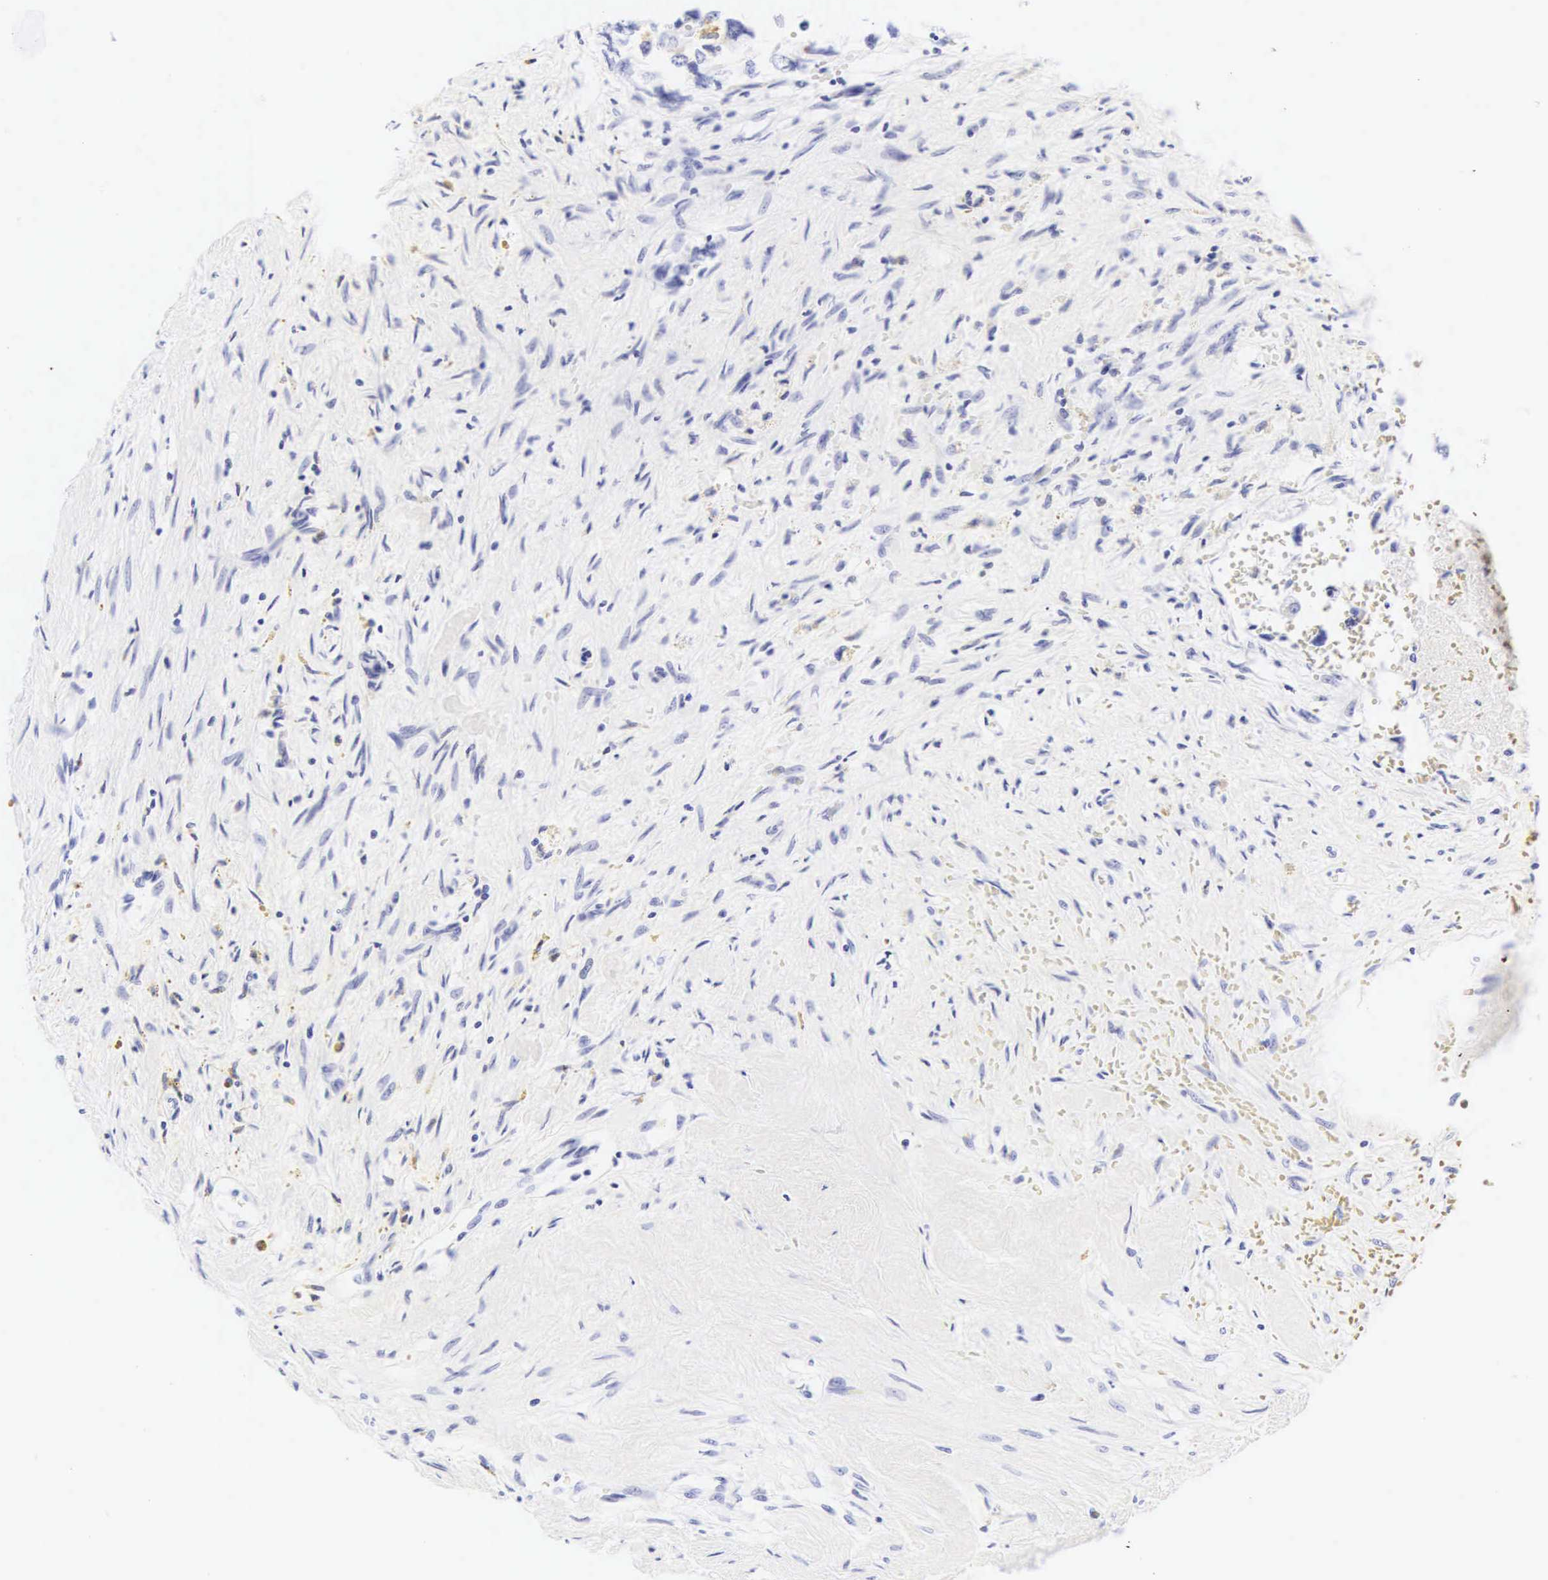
{"staining": {"intensity": "negative", "quantity": "none", "location": "none"}, "tissue": "testis cancer", "cell_type": "Tumor cells", "image_type": "cancer", "snomed": [{"axis": "morphology", "description": "Carcinoma, Embryonal, NOS"}, {"axis": "topography", "description": "Testis"}], "caption": "DAB (3,3'-diaminobenzidine) immunohistochemical staining of human embryonal carcinoma (testis) exhibits no significant expression in tumor cells.", "gene": "CGB3", "patient": {"sex": "male", "age": 31}}